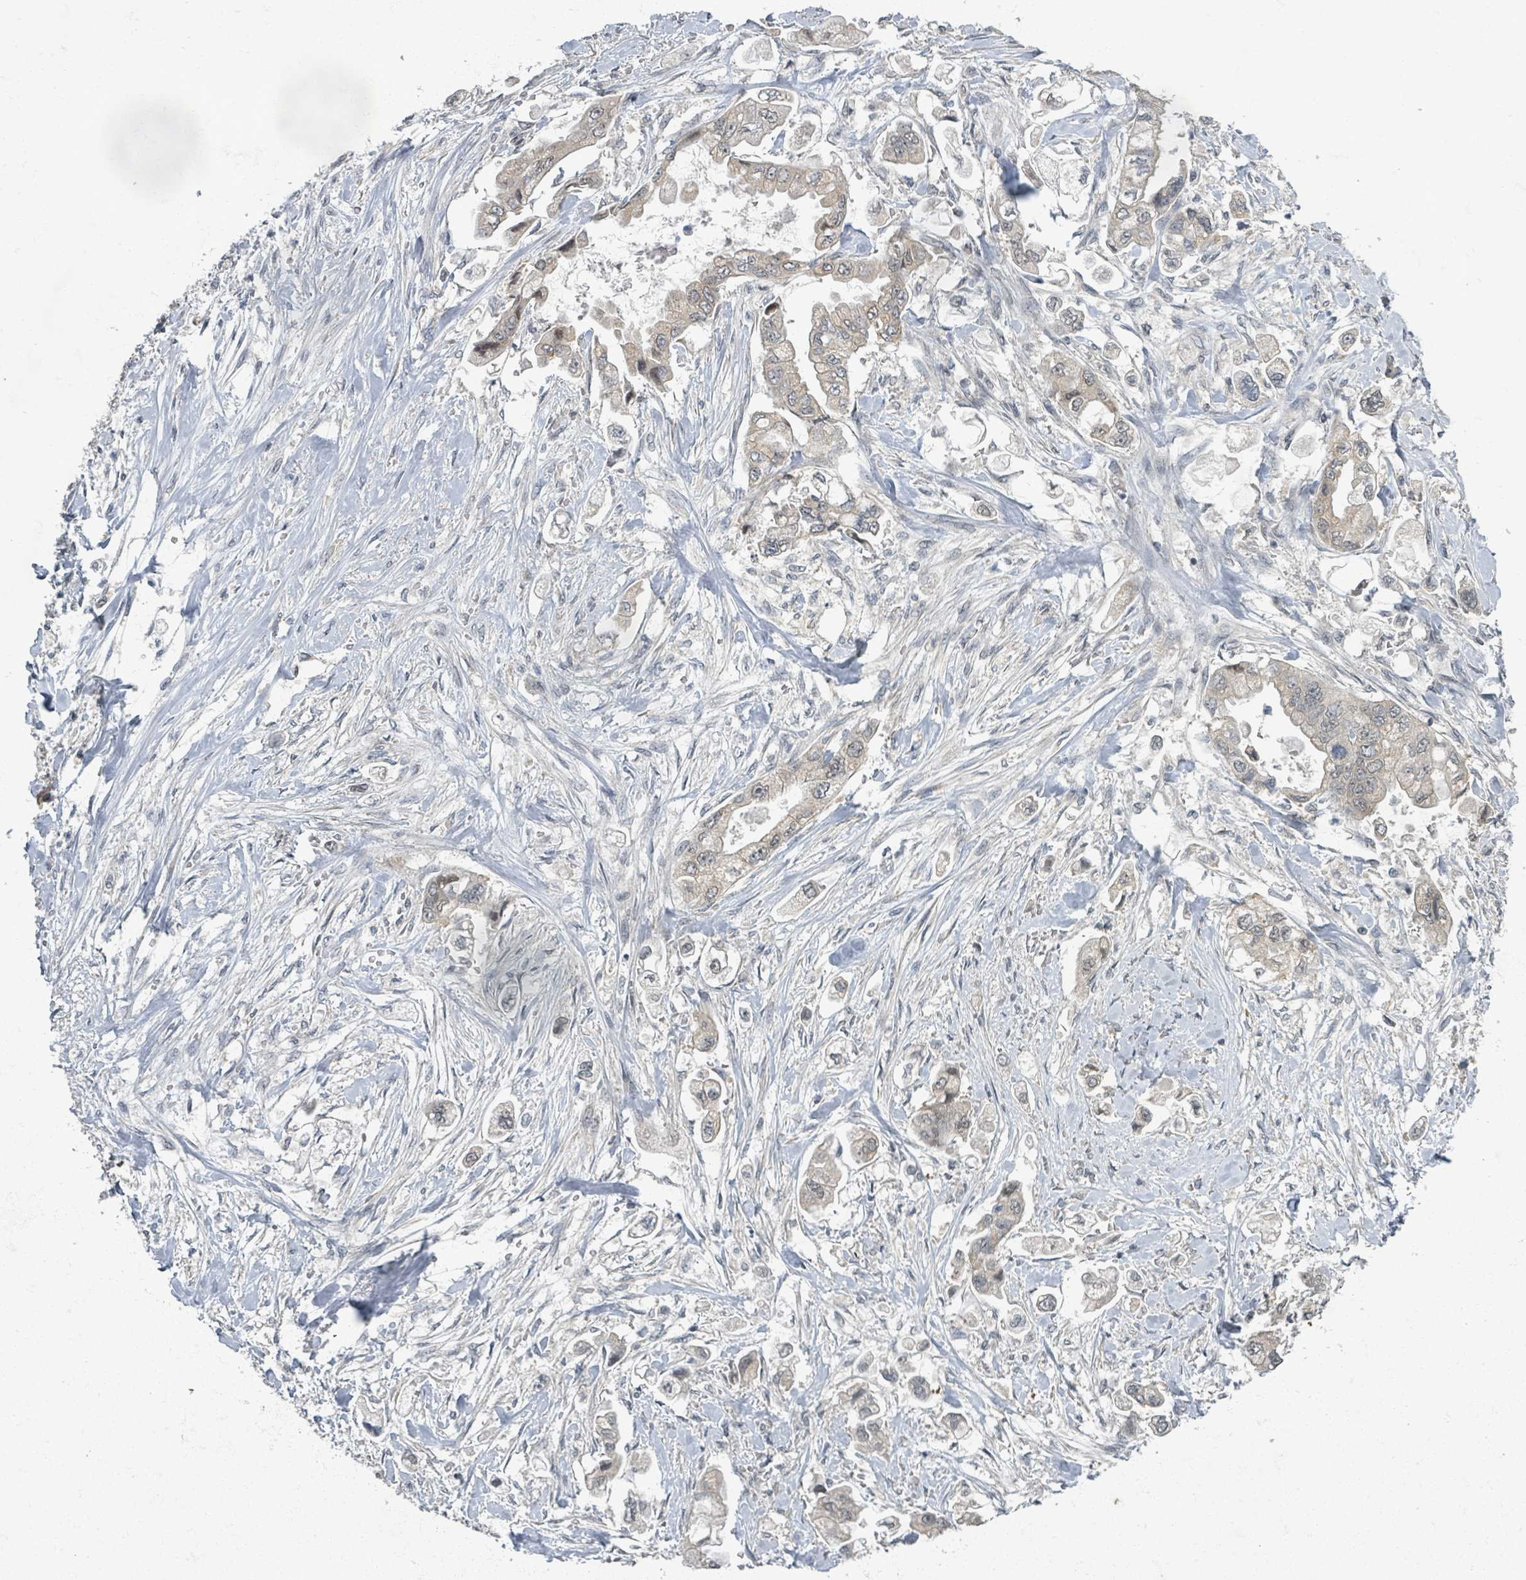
{"staining": {"intensity": "negative", "quantity": "none", "location": "none"}, "tissue": "stomach cancer", "cell_type": "Tumor cells", "image_type": "cancer", "snomed": [{"axis": "morphology", "description": "Adenocarcinoma, NOS"}, {"axis": "topography", "description": "Stomach"}], "caption": "An image of human stomach cancer (adenocarcinoma) is negative for staining in tumor cells.", "gene": "INTS15", "patient": {"sex": "male", "age": 62}}